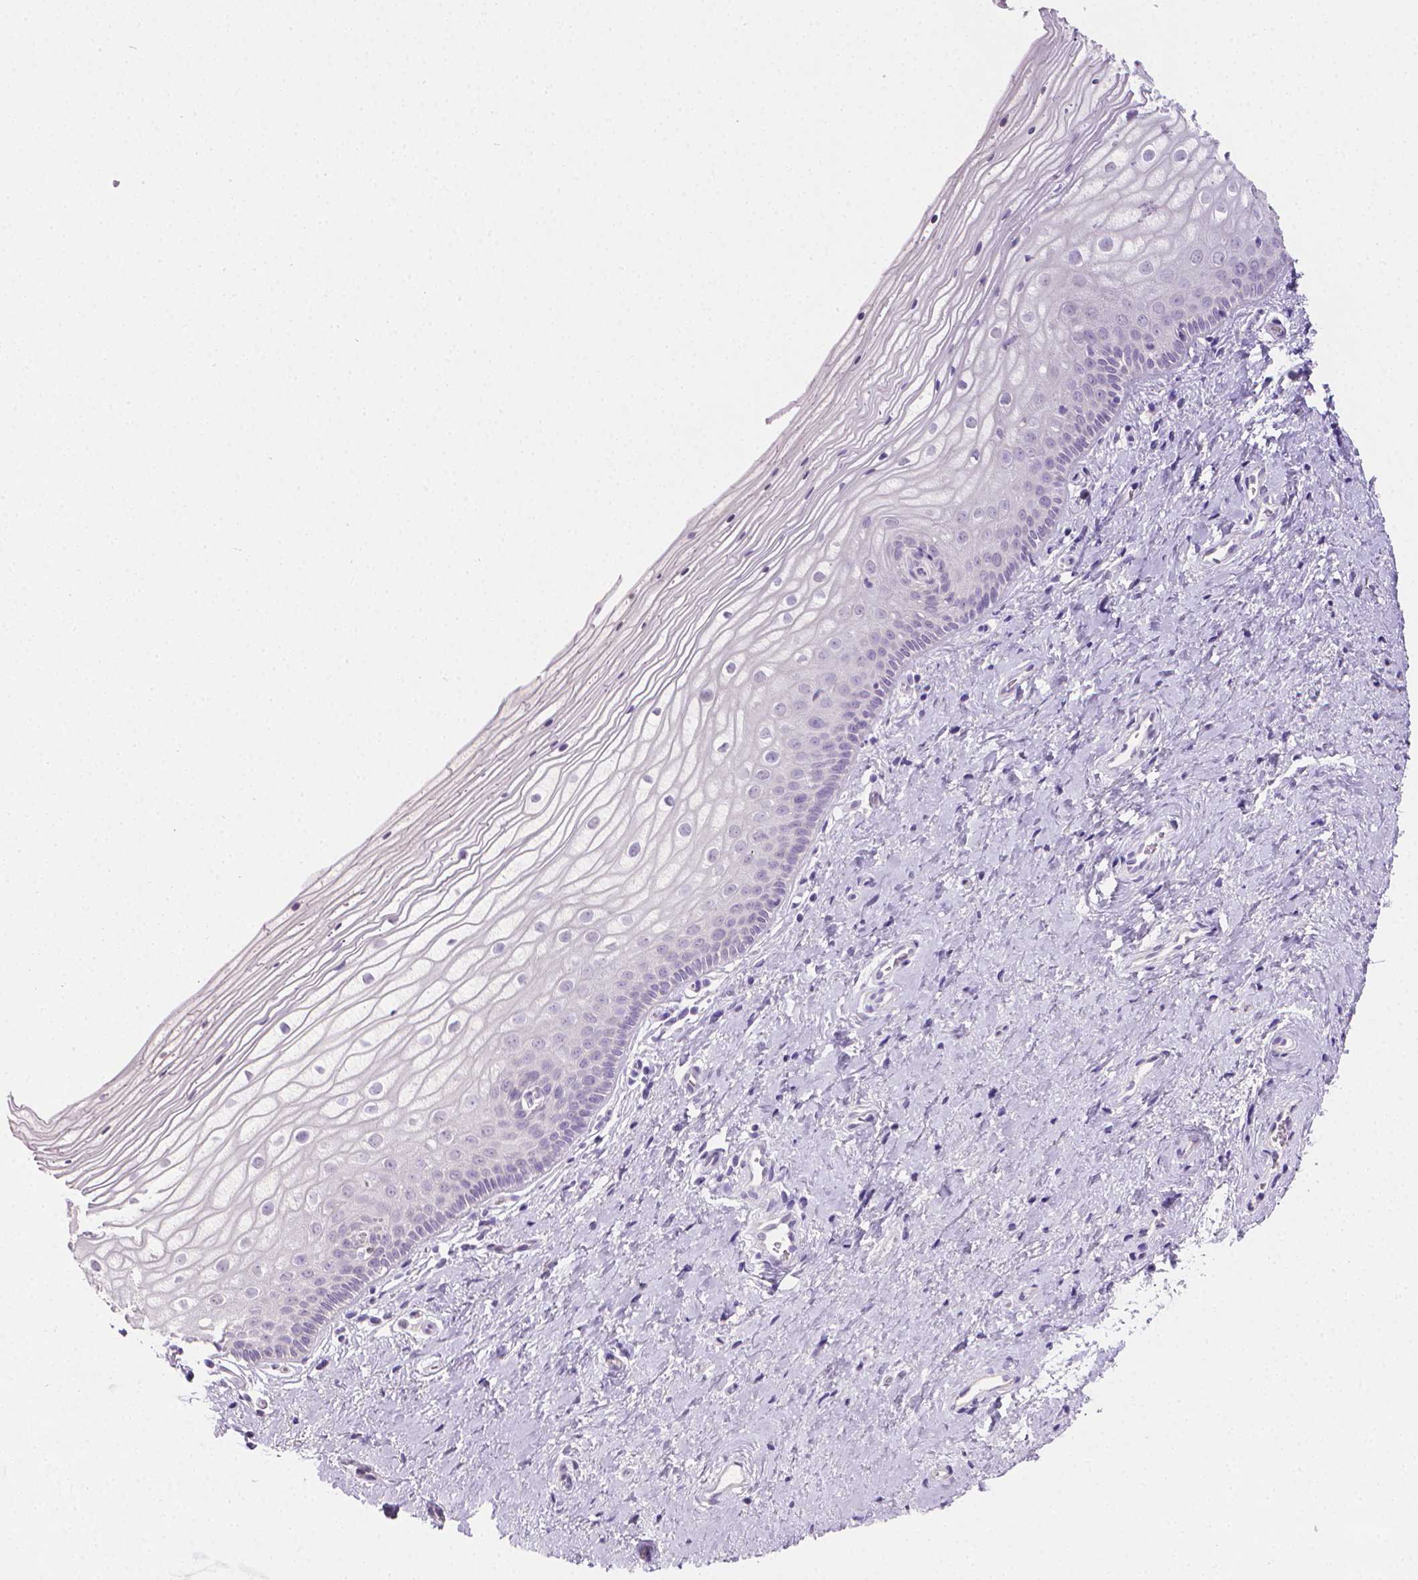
{"staining": {"intensity": "negative", "quantity": "none", "location": "none"}, "tissue": "vagina", "cell_type": "Squamous epithelial cells", "image_type": "normal", "snomed": [{"axis": "morphology", "description": "Normal tissue, NOS"}, {"axis": "topography", "description": "Vagina"}], "caption": "The photomicrograph shows no significant positivity in squamous epithelial cells of vagina.", "gene": "TNNI2", "patient": {"sex": "female", "age": 39}}